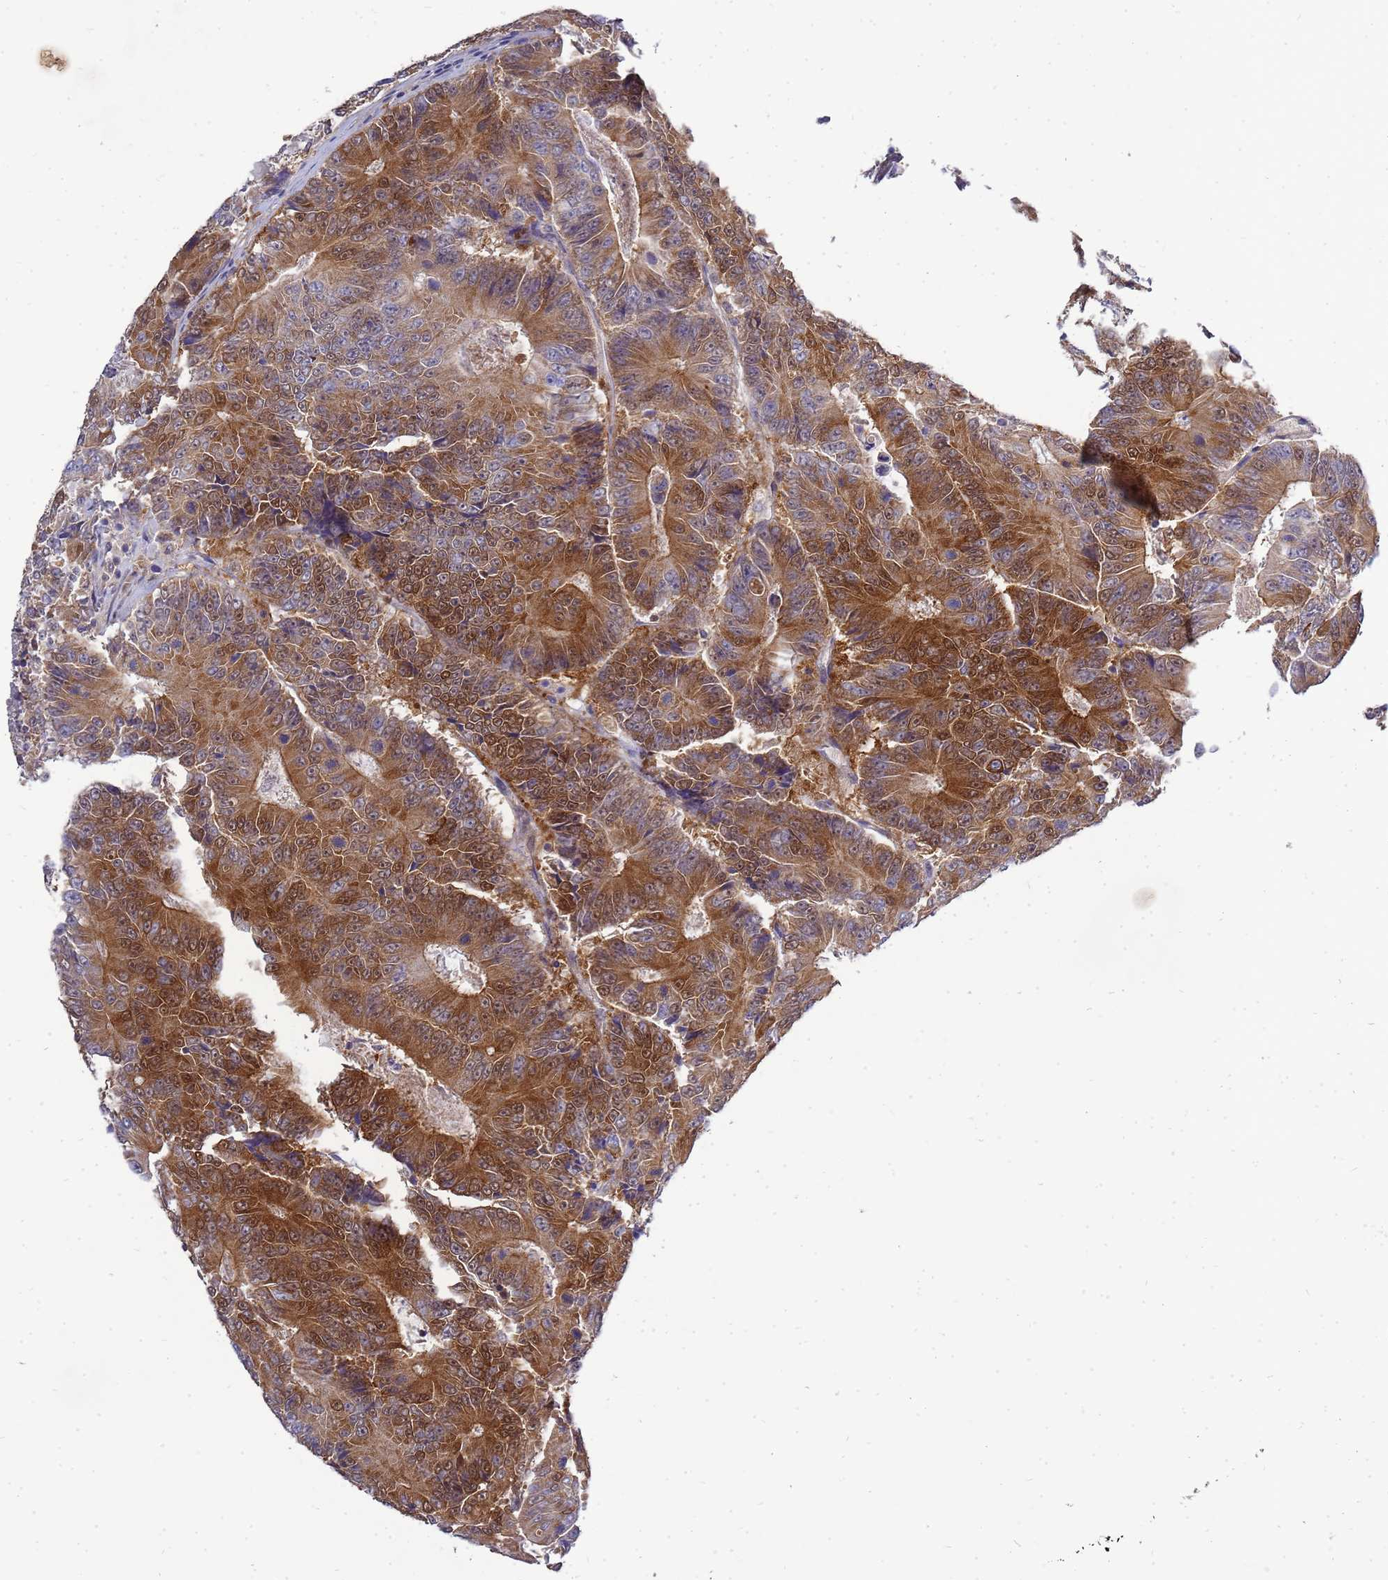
{"staining": {"intensity": "strong", "quantity": "25%-75%", "location": "cytoplasmic/membranous,nuclear"}, "tissue": "colorectal cancer", "cell_type": "Tumor cells", "image_type": "cancer", "snomed": [{"axis": "morphology", "description": "Adenocarcinoma, NOS"}, {"axis": "topography", "description": "Colon"}], "caption": "Immunohistochemical staining of human colorectal cancer exhibits high levels of strong cytoplasmic/membranous and nuclear protein expression in about 25%-75% of tumor cells.", "gene": "EIF4EBP3", "patient": {"sex": "male", "age": 83}}